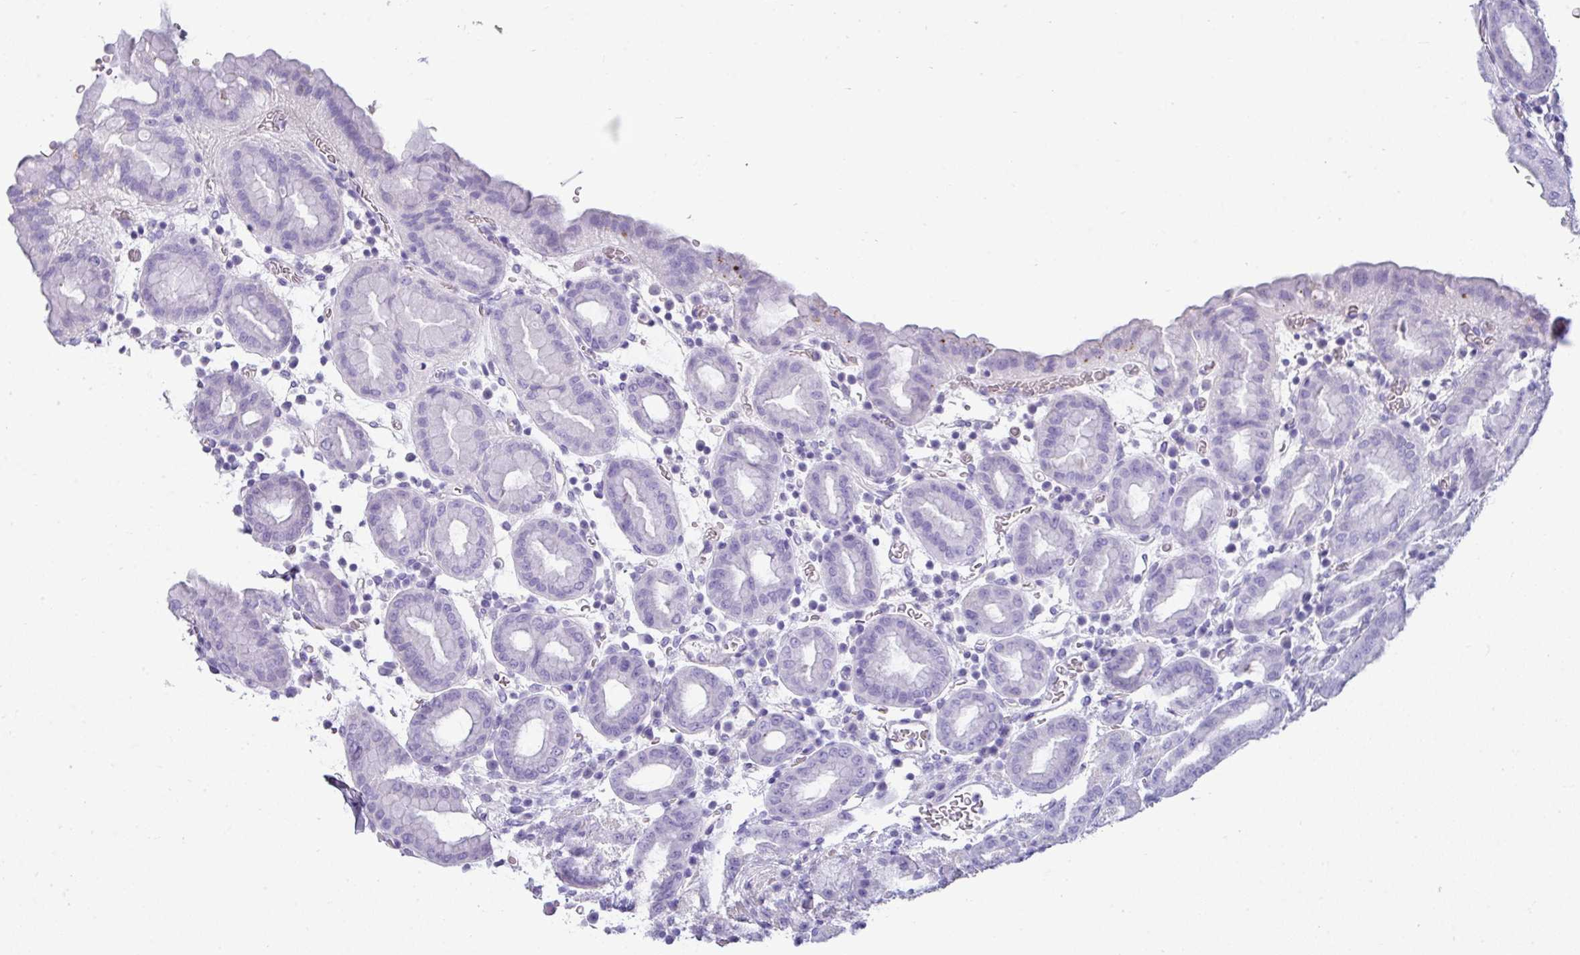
{"staining": {"intensity": "negative", "quantity": "none", "location": "none"}, "tissue": "stomach", "cell_type": "Glandular cells", "image_type": "normal", "snomed": [{"axis": "morphology", "description": "Normal tissue, NOS"}, {"axis": "topography", "description": "Stomach, upper"}, {"axis": "topography", "description": "Stomach, lower"}, {"axis": "topography", "description": "Small intestine"}], "caption": "IHC photomicrograph of unremarkable human stomach stained for a protein (brown), which reveals no staining in glandular cells.", "gene": "VCX2", "patient": {"sex": "male", "age": 68}}